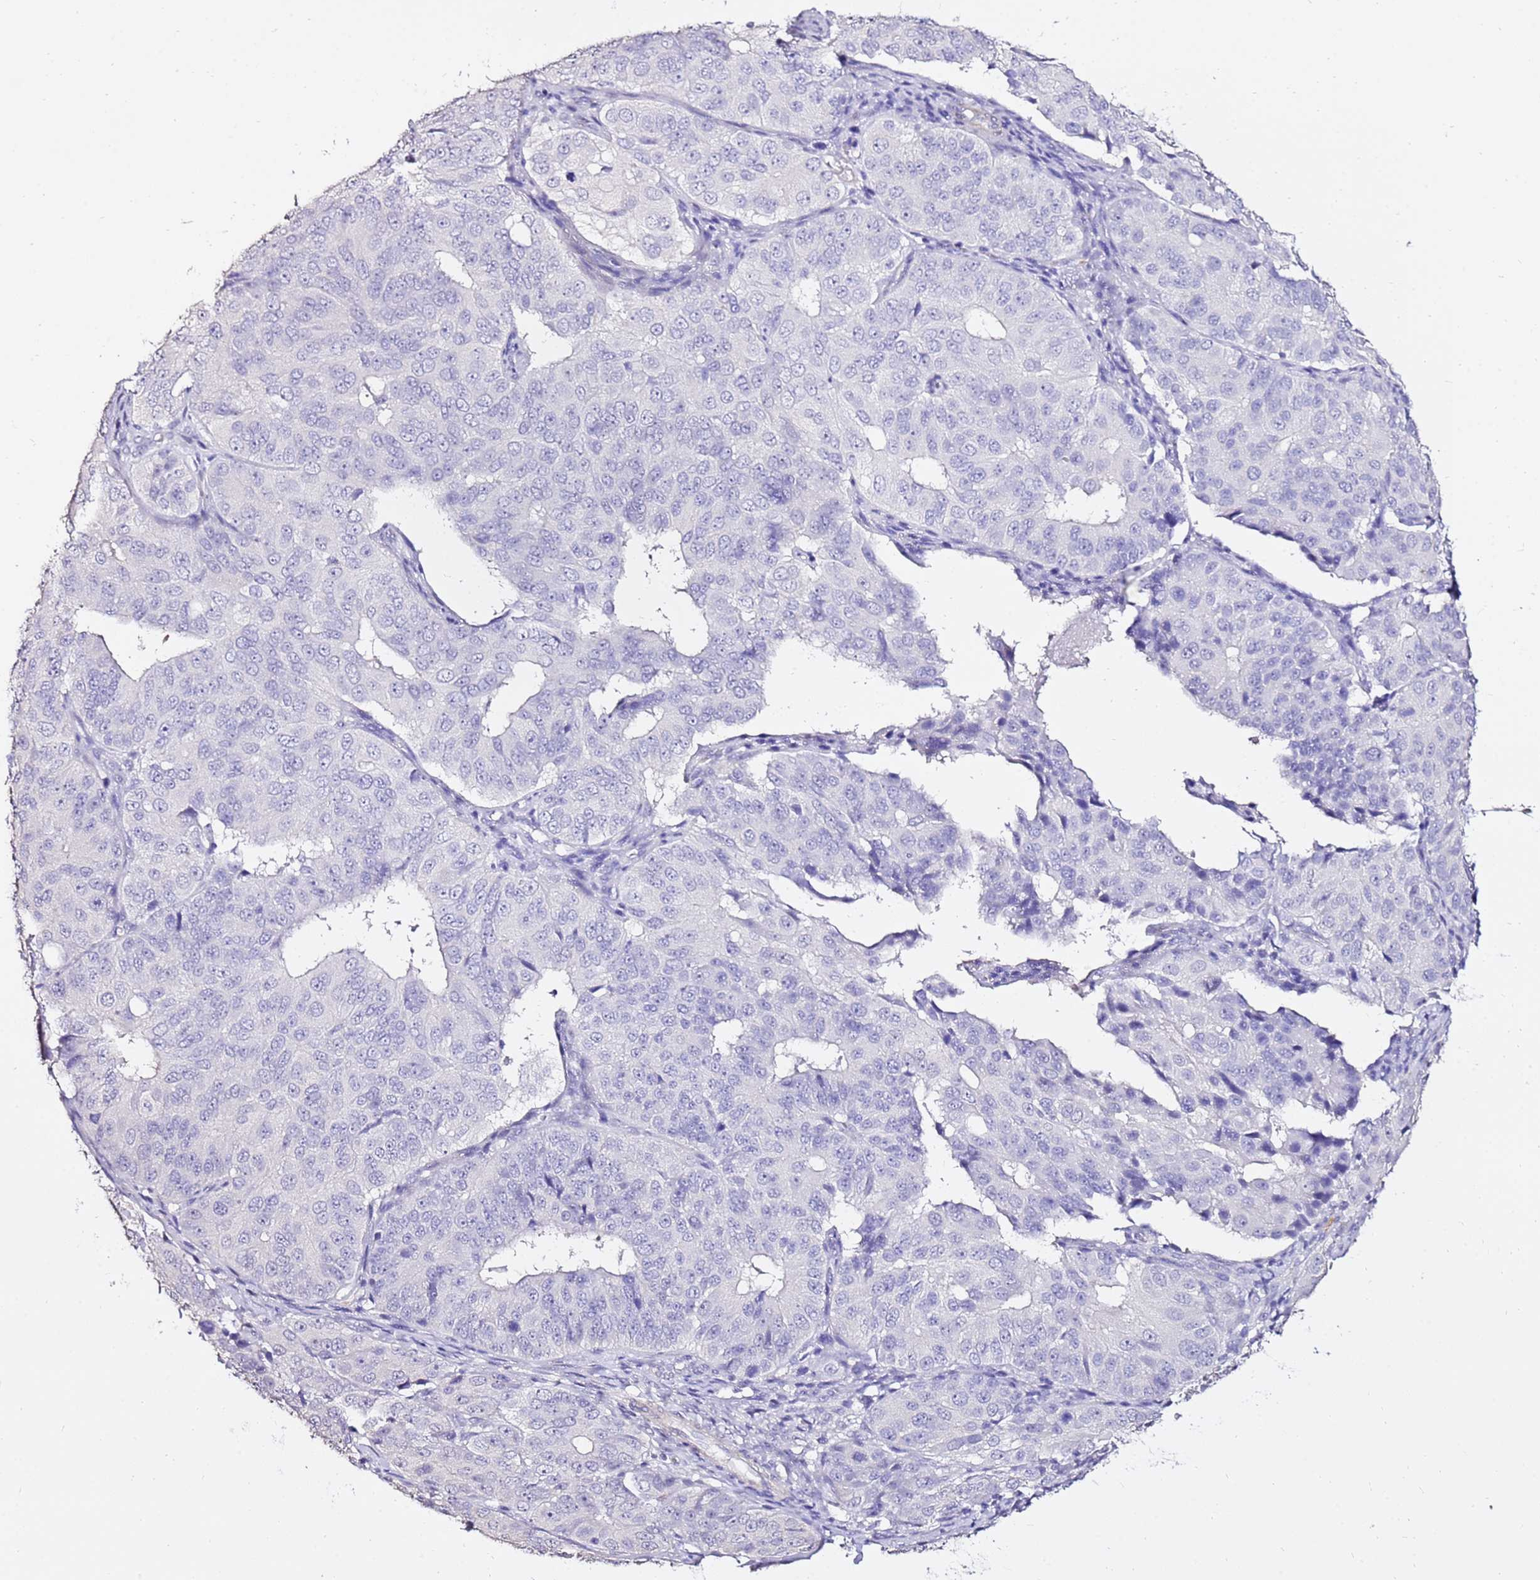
{"staining": {"intensity": "negative", "quantity": "none", "location": "none"}, "tissue": "ovarian cancer", "cell_type": "Tumor cells", "image_type": "cancer", "snomed": [{"axis": "morphology", "description": "Carcinoma, endometroid"}, {"axis": "topography", "description": "Ovary"}], "caption": "Photomicrograph shows no protein expression in tumor cells of endometroid carcinoma (ovarian) tissue.", "gene": "ART5", "patient": {"sex": "female", "age": 51}}